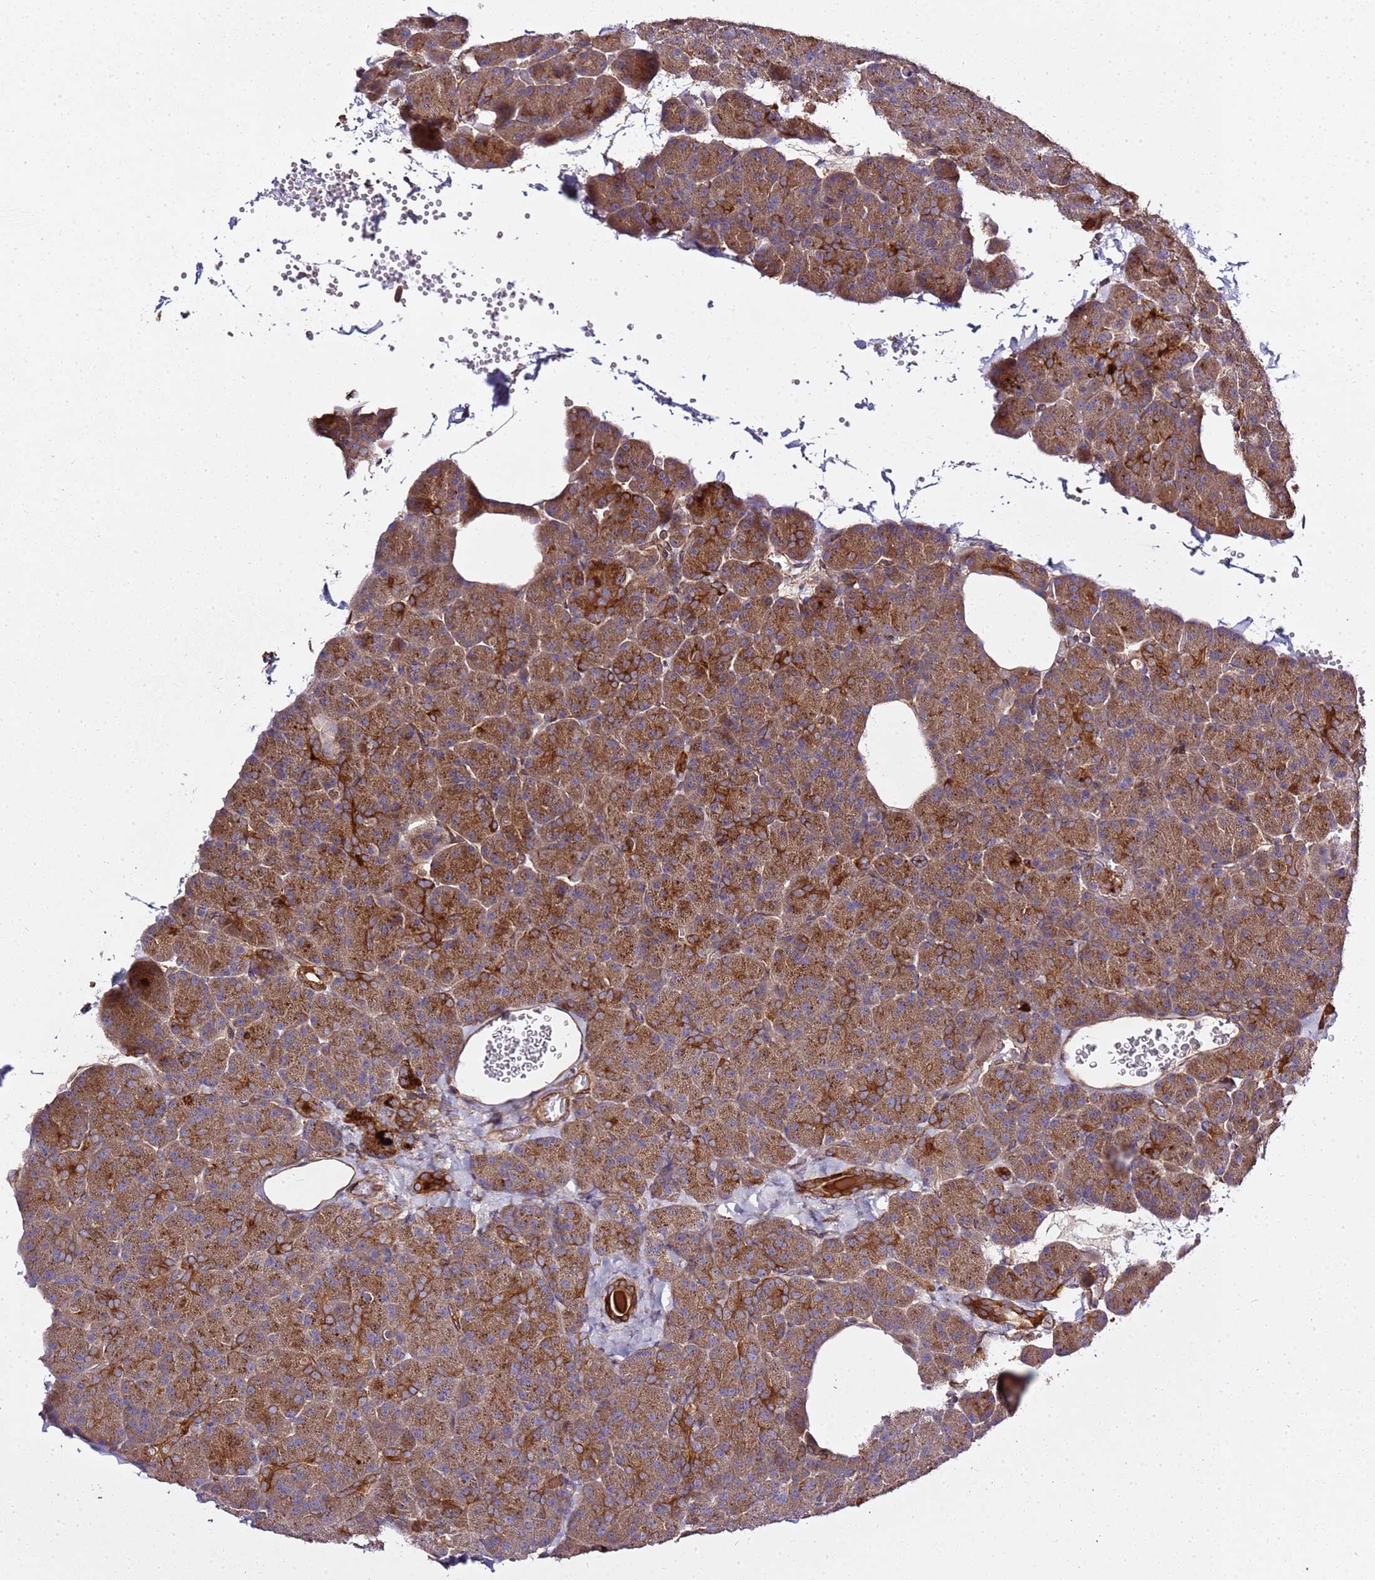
{"staining": {"intensity": "strong", "quantity": ">75%", "location": "cytoplasmic/membranous"}, "tissue": "pancreas", "cell_type": "Exocrine glandular cells", "image_type": "normal", "snomed": [{"axis": "morphology", "description": "Normal tissue, NOS"}, {"axis": "morphology", "description": "Carcinoid, malignant, NOS"}, {"axis": "topography", "description": "Pancreas"}], "caption": "This is a histology image of immunohistochemistry staining of normal pancreas, which shows strong staining in the cytoplasmic/membranous of exocrine glandular cells.", "gene": "GNL1", "patient": {"sex": "female", "age": 35}}